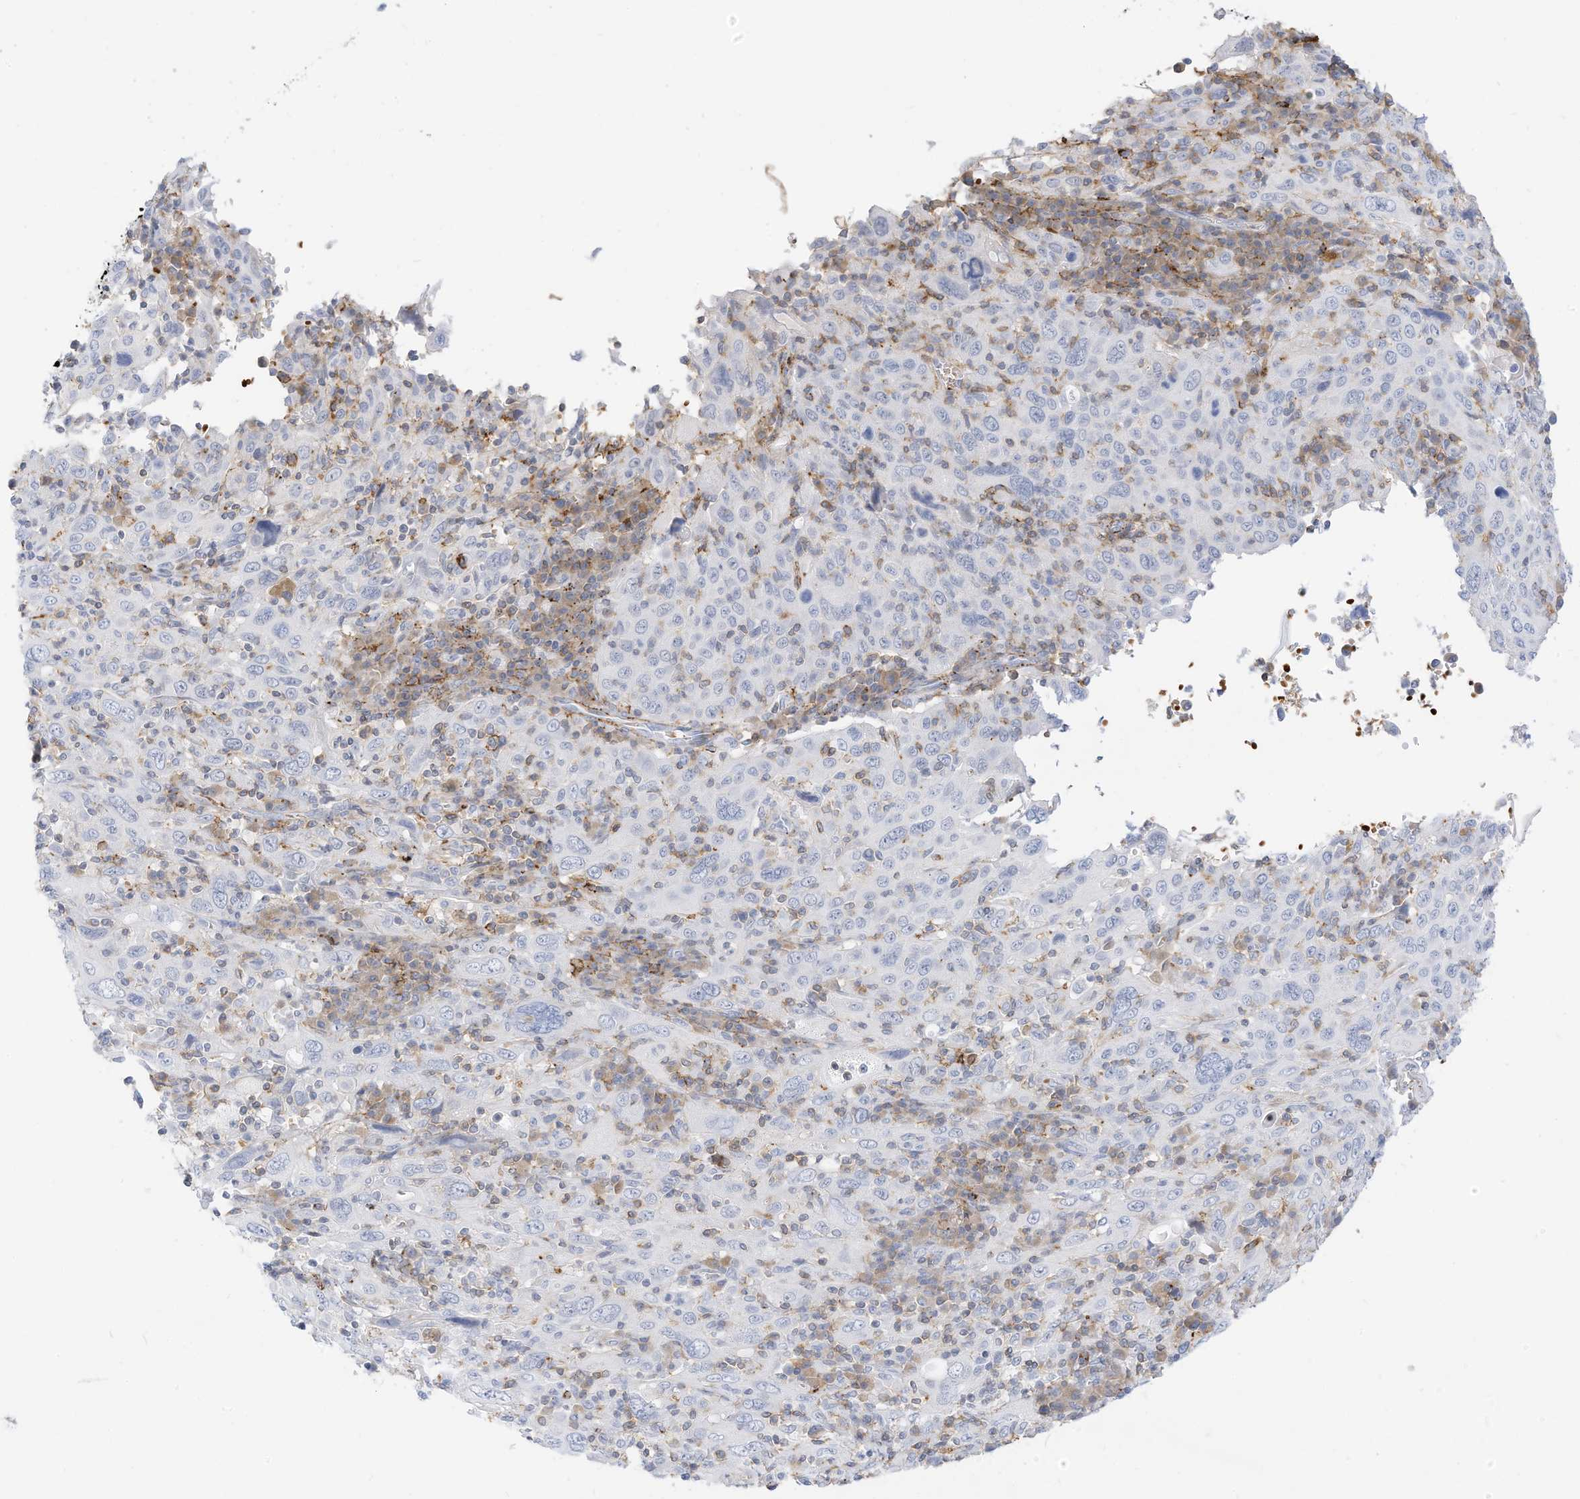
{"staining": {"intensity": "negative", "quantity": "none", "location": "none"}, "tissue": "cervical cancer", "cell_type": "Tumor cells", "image_type": "cancer", "snomed": [{"axis": "morphology", "description": "Squamous cell carcinoma, NOS"}, {"axis": "topography", "description": "Cervix"}], "caption": "The micrograph exhibits no staining of tumor cells in cervical cancer (squamous cell carcinoma).", "gene": "TXNDC9", "patient": {"sex": "female", "age": 46}}